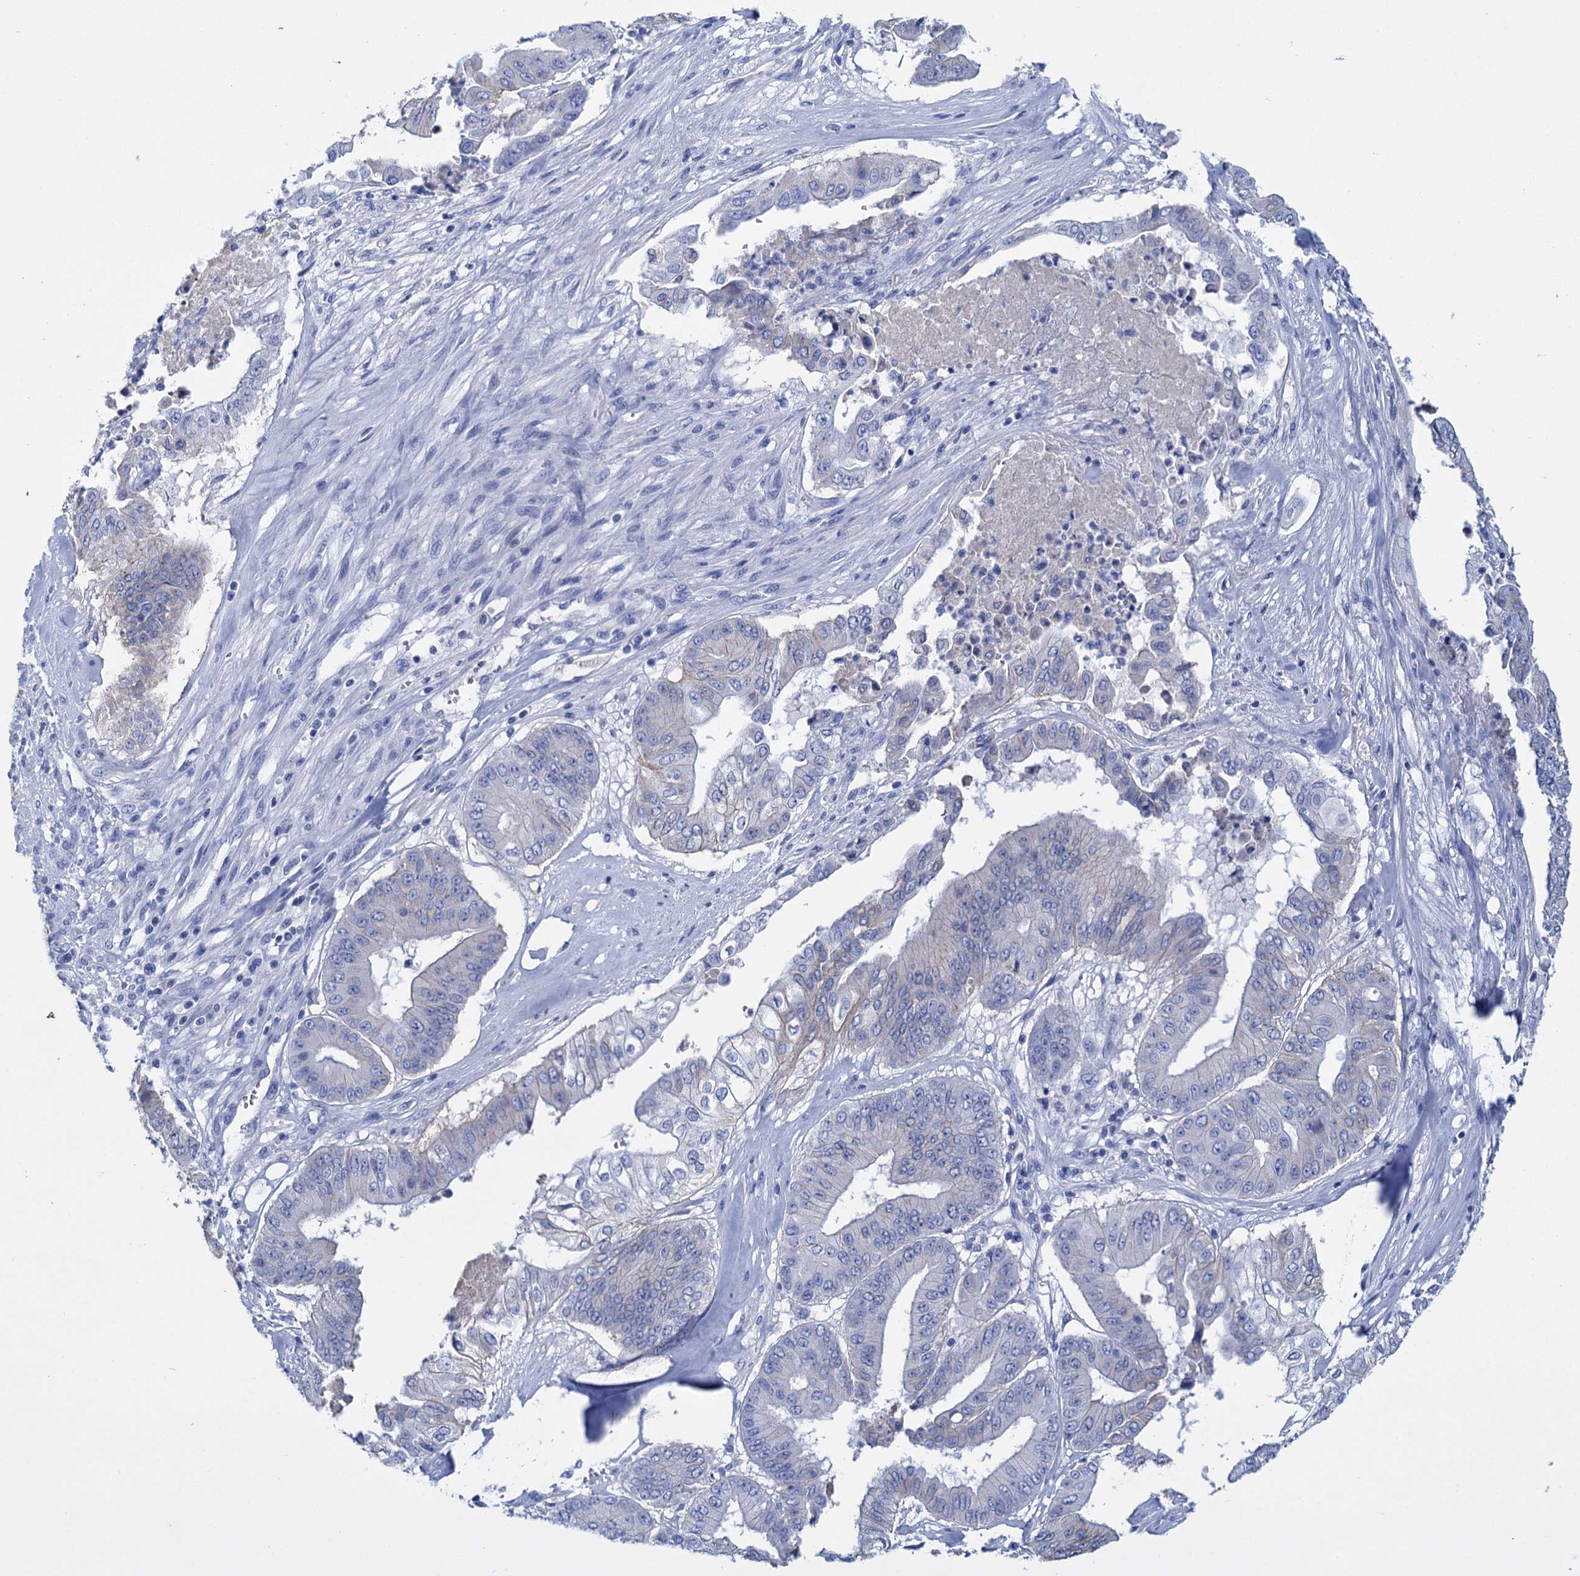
{"staining": {"intensity": "weak", "quantity": "<25%", "location": "cytoplasmic/membranous"}, "tissue": "pancreatic cancer", "cell_type": "Tumor cells", "image_type": "cancer", "snomed": [{"axis": "morphology", "description": "Adenocarcinoma, NOS"}, {"axis": "topography", "description": "Pancreas"}], "caption": "Micrograph shows no significant protein expression in tumor cells of pancreatic cancer.", "gene": "FBXW12", "patient": {"sex": "female", "age": 77}}